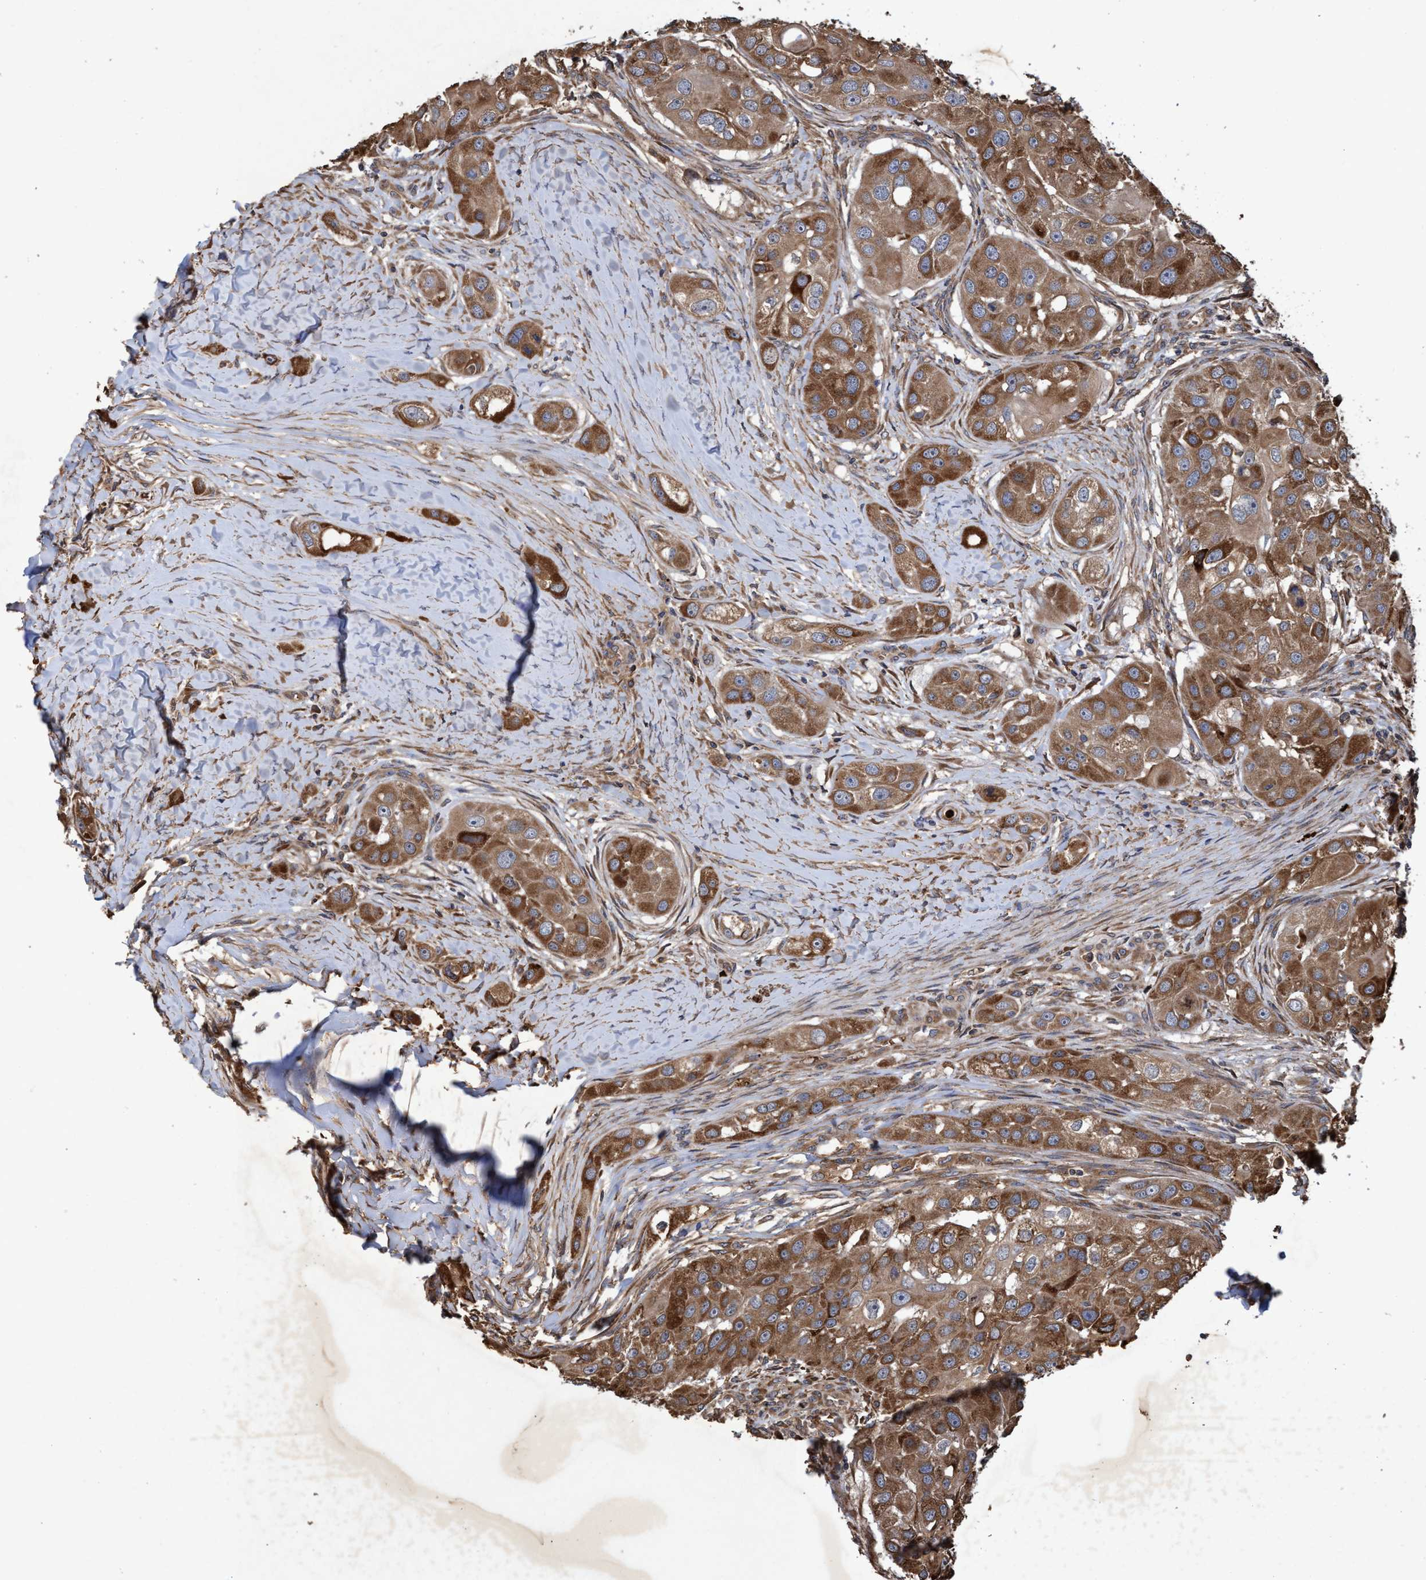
{"staining": {"intensity": "moderate", "quantity": ">75%", "location": "cytoplasmic/membranous"}, "tissue": "head and neck cancer", "cell_type": "Tumor cells", "image_type": "cancer", "snomed": [{"axis": "morphology", "description": "Normal tissue, NOS"}, {"axis": "morphology", "description": "Squamous cell carcinoma, NOS"}, {"axis": "topography", "description": "Skeletal muscle"}, {"axis": "topography", "description": "Head-Neck"}], "caption": "Immunohistochemical staining of human squamous cell carcinoma (head and neck) demonstrates medium levels of moderate cytoplasmic/membranous positivity in about >75% of tumor cells. Ihc stains the protein of interest in brown and the nuclei are stained blue.", "gene": "CHMP6", "patient": {"sex": "male", "age": 51}}